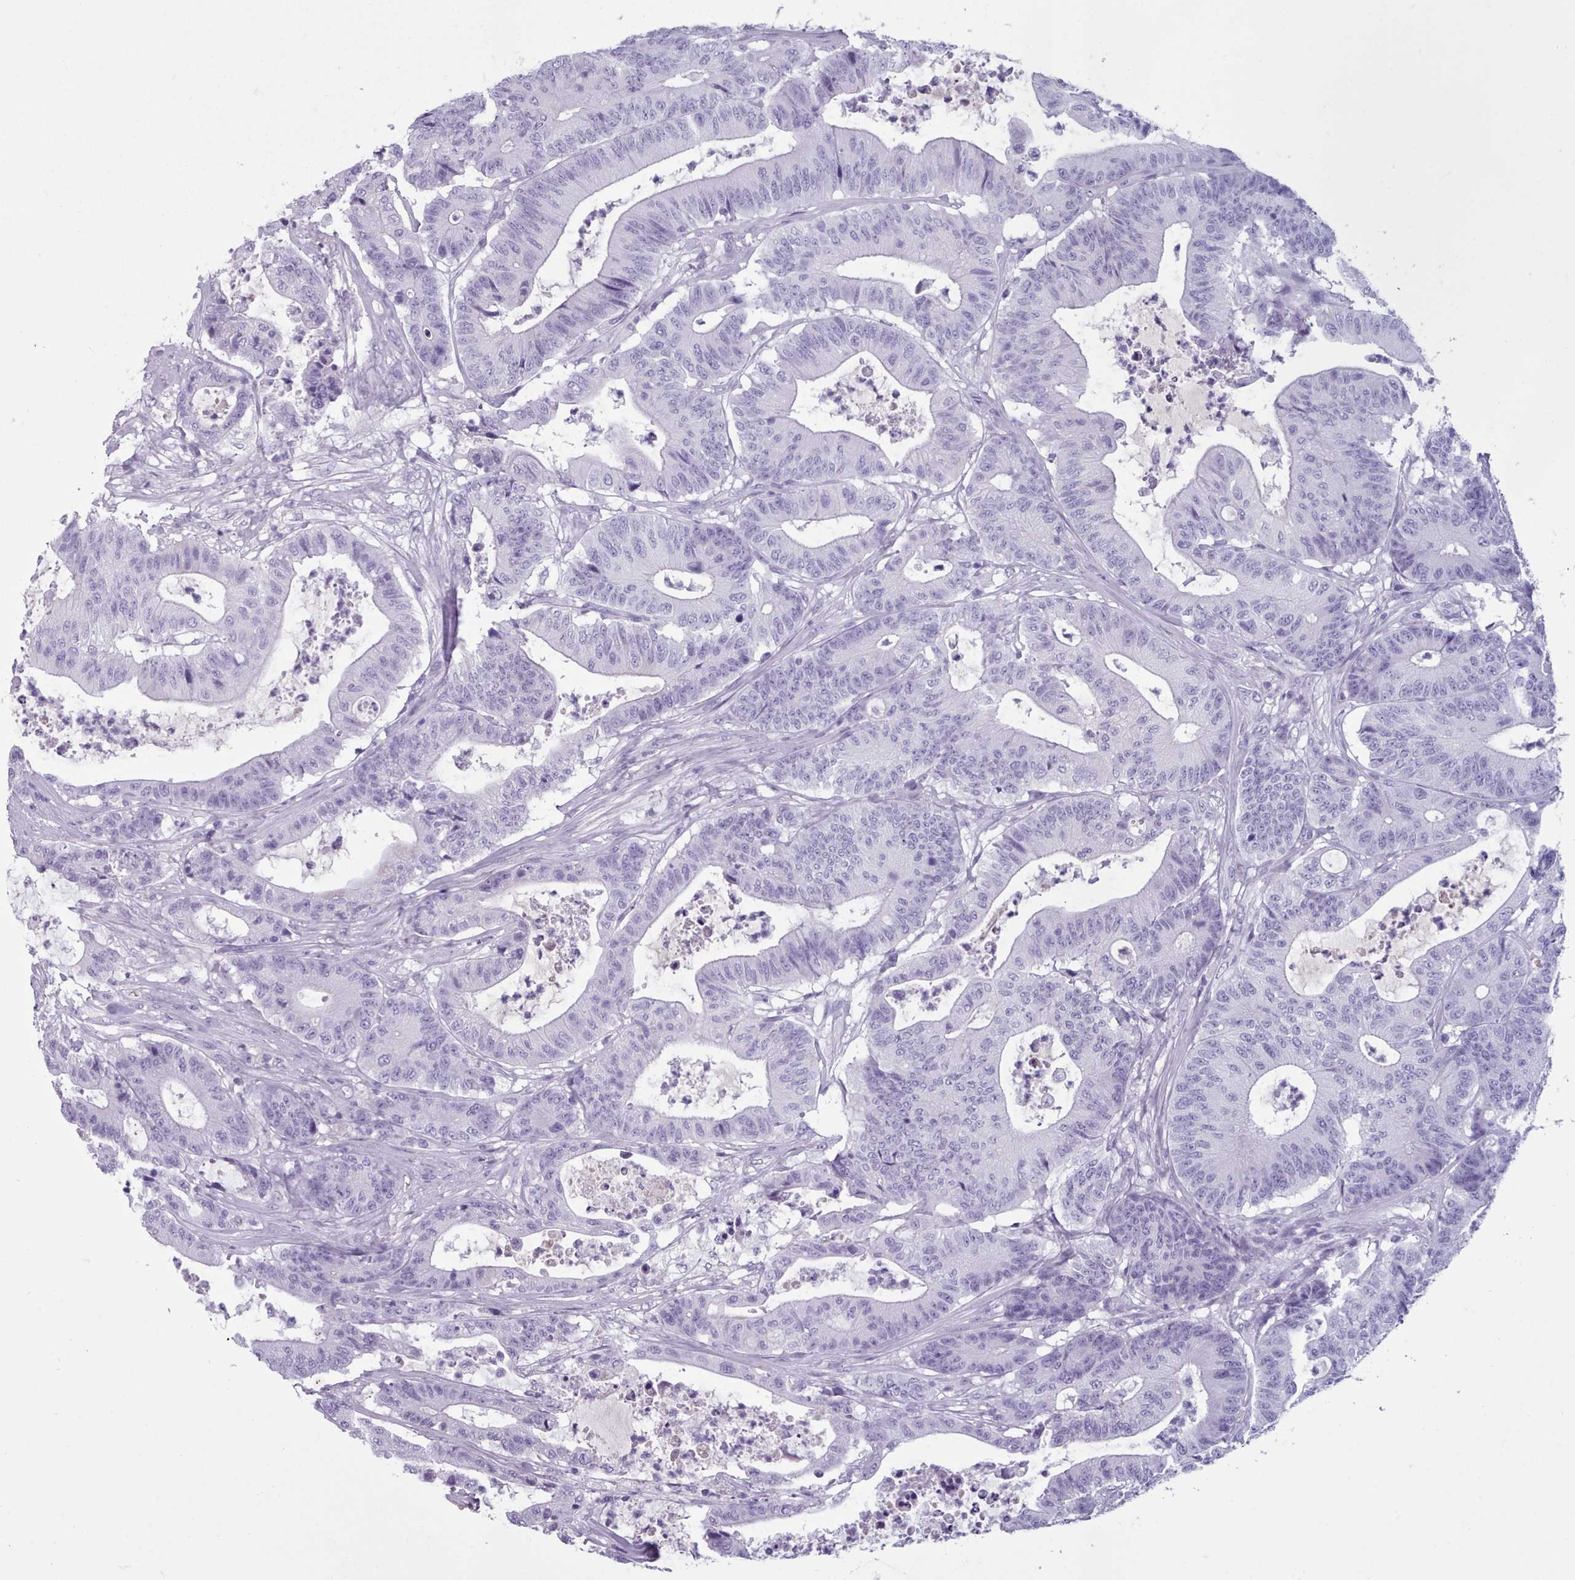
{"staining": {"intensity": "negative", "quantity": "none", "location": "none"}, "tissue": "colorectal cancer", "cell_type": "Tumor cells", "image_type": "cancer", "snomed": [{"axis": "morphology", "description": "Adenocarcinoma, NOS"}, {"axis": "topography", "description": "Colon"}], "caption": "A high-resolution image shows immunohistochemistry staining of adenocarcinoma (colorectal), which displays no significant positivity in tumor cells.", "gene": "ZNF43", "patient": {"sex": "female", "age": 84}}